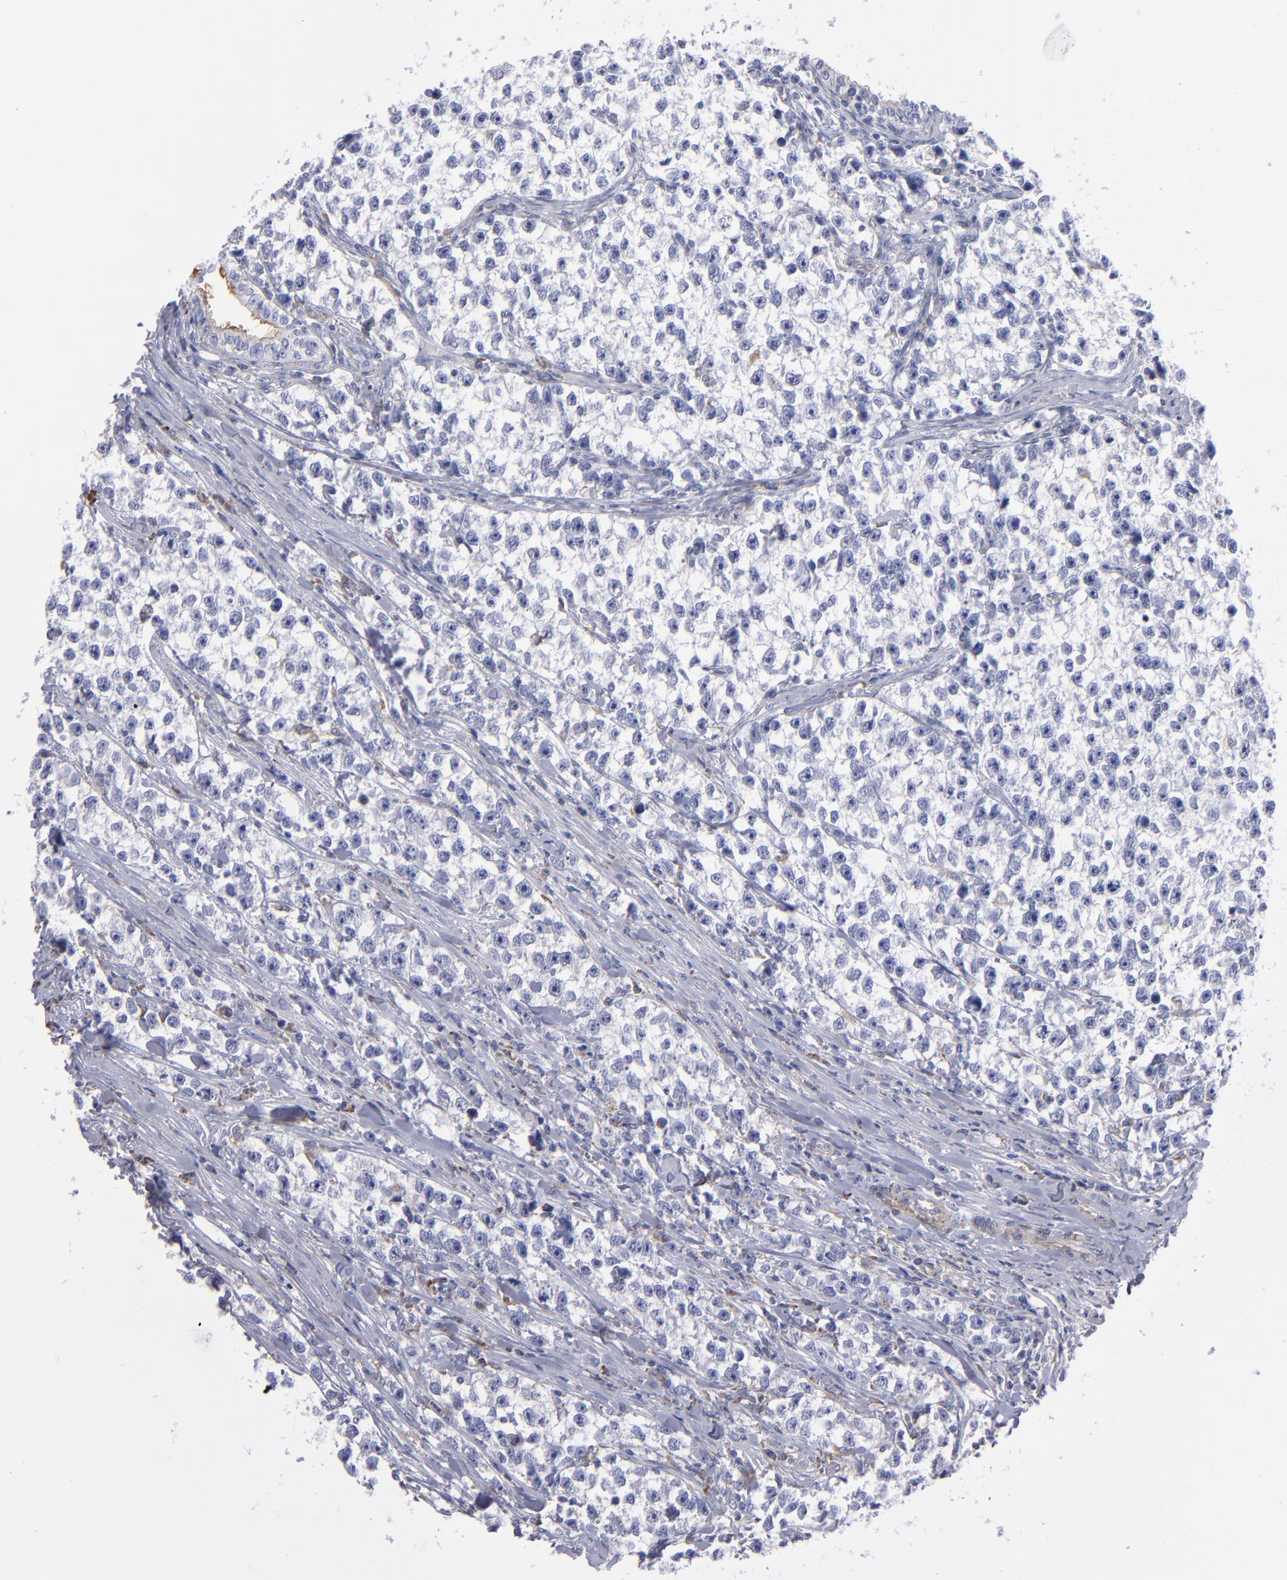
{"staining": {"intensity": "negative", "quantity": "none", "location": "none"}, "tissue": "testis cancer", "cell_type": "Tumor cells", "image_type": "cancer", "snomed": [{"axis": "morphology", "description": "Seminoma, NOS"}, {"axis": "morphology", "description": "Carcinoma, Embryonal, NOS"}, {"axis": "topography", "description": "Testis"}], "caption": "Testis cancer was stained to show a protein in brown. There is no significant expression in tumor cells. Brightfield microscopy of immunohistochemistry (IHC) stained with DAB (brown) and hematoxylin (blue), captured at high magnification.", "gene": "MFGE8", "patient": {"sex": "male", "age": 30}}